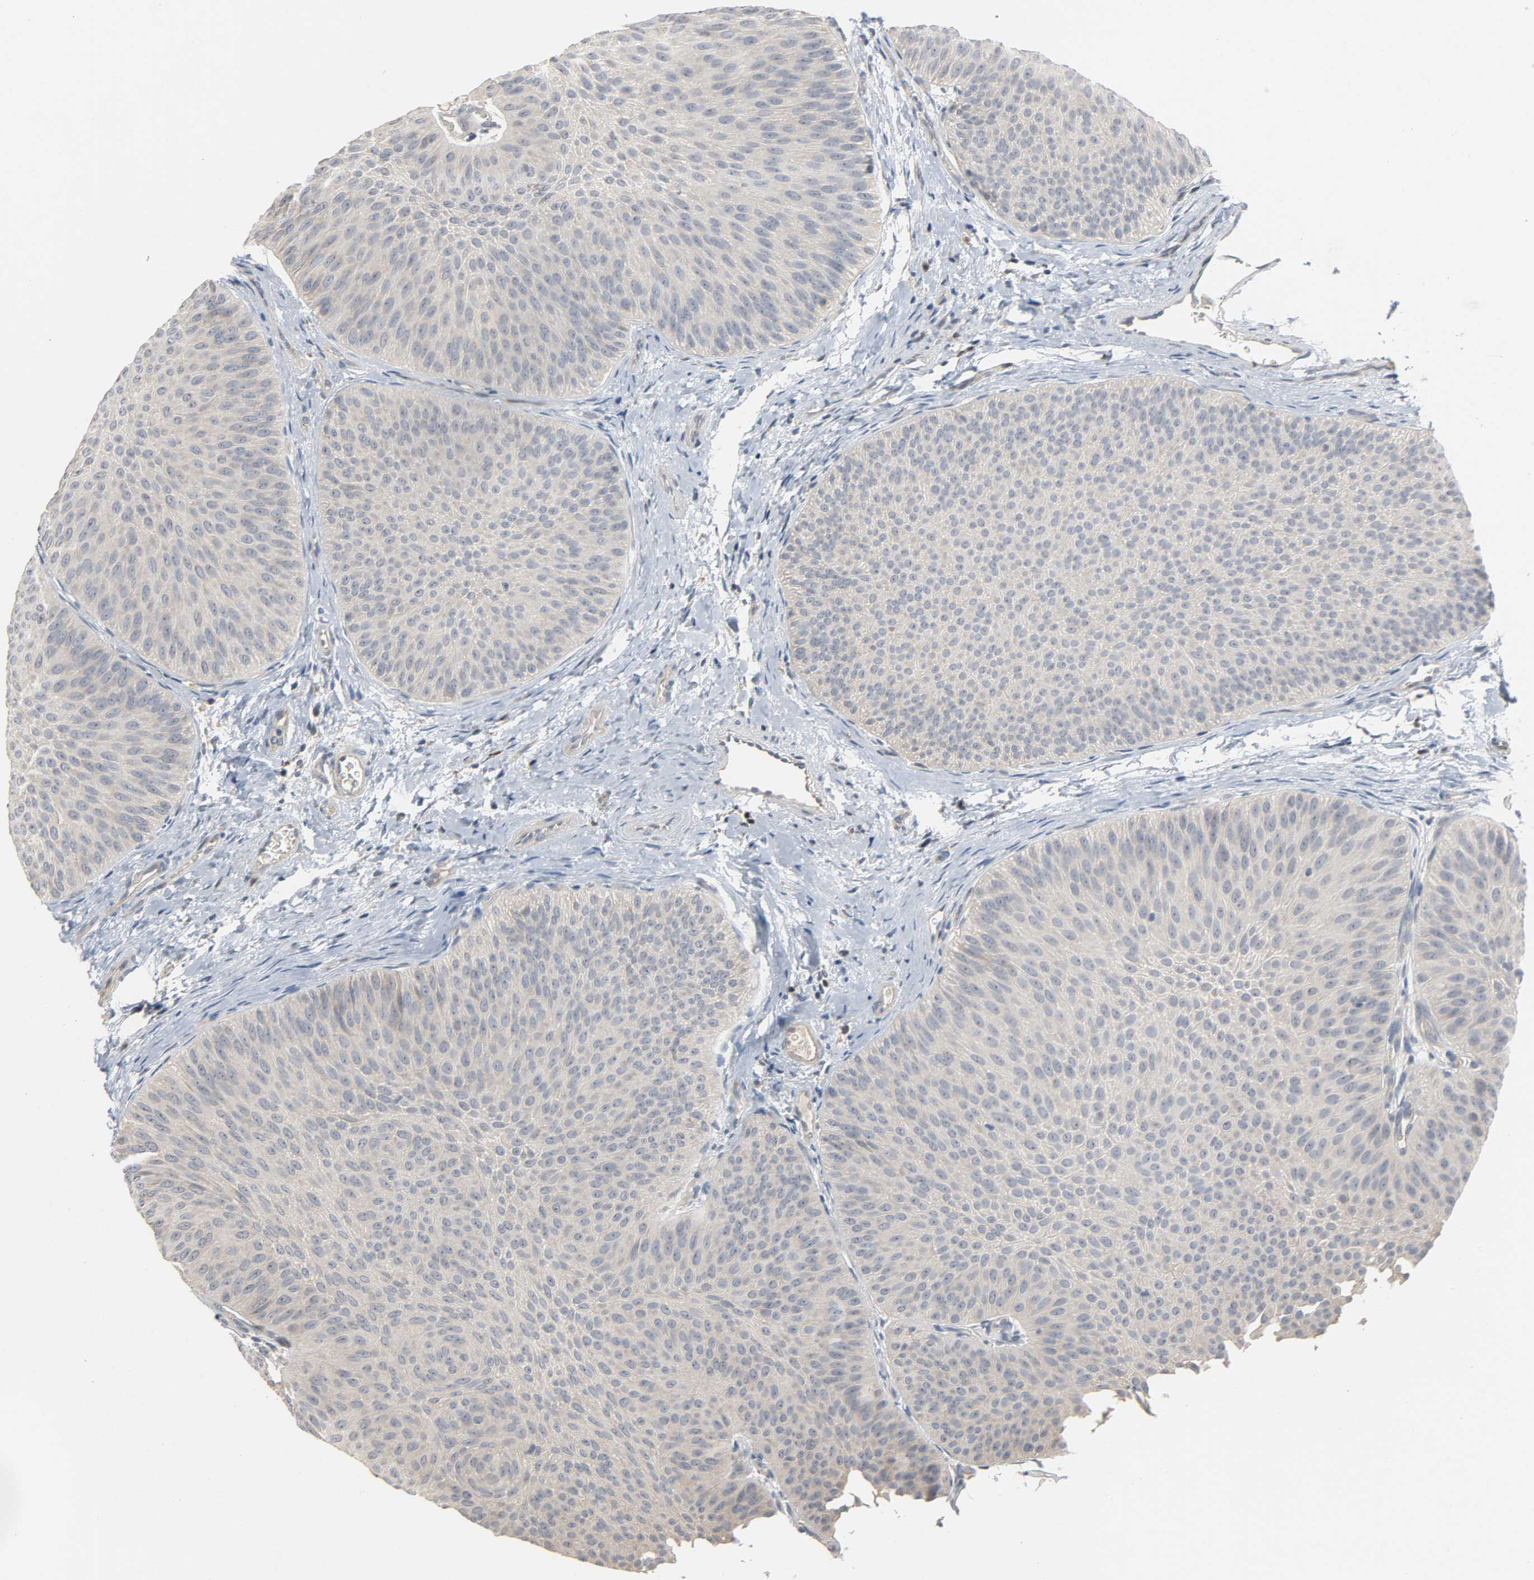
{"staining": {"intensity": "weak", "quantity": "<25%", "location": "cytoplasmic/membranous"}, "tissue": "urothelial cancer", "cell_type": "Tumor cells", "image_type": "cancer", "snomed": [{"axis": "morphology", "description": "Urothelial carcinoma, Low grade"}, {"axis": "topography", "description": "Urinary bladder"}], "caption": "An immunohistochemistry (IHC) photomicrograph of urothelial carcinoma (low-grade) is shown. There is no staining in tumor cells of urothelial carcinoma (low-grade).", "gene": "CD4", "patient": {"sex": "female", "age": 60}}